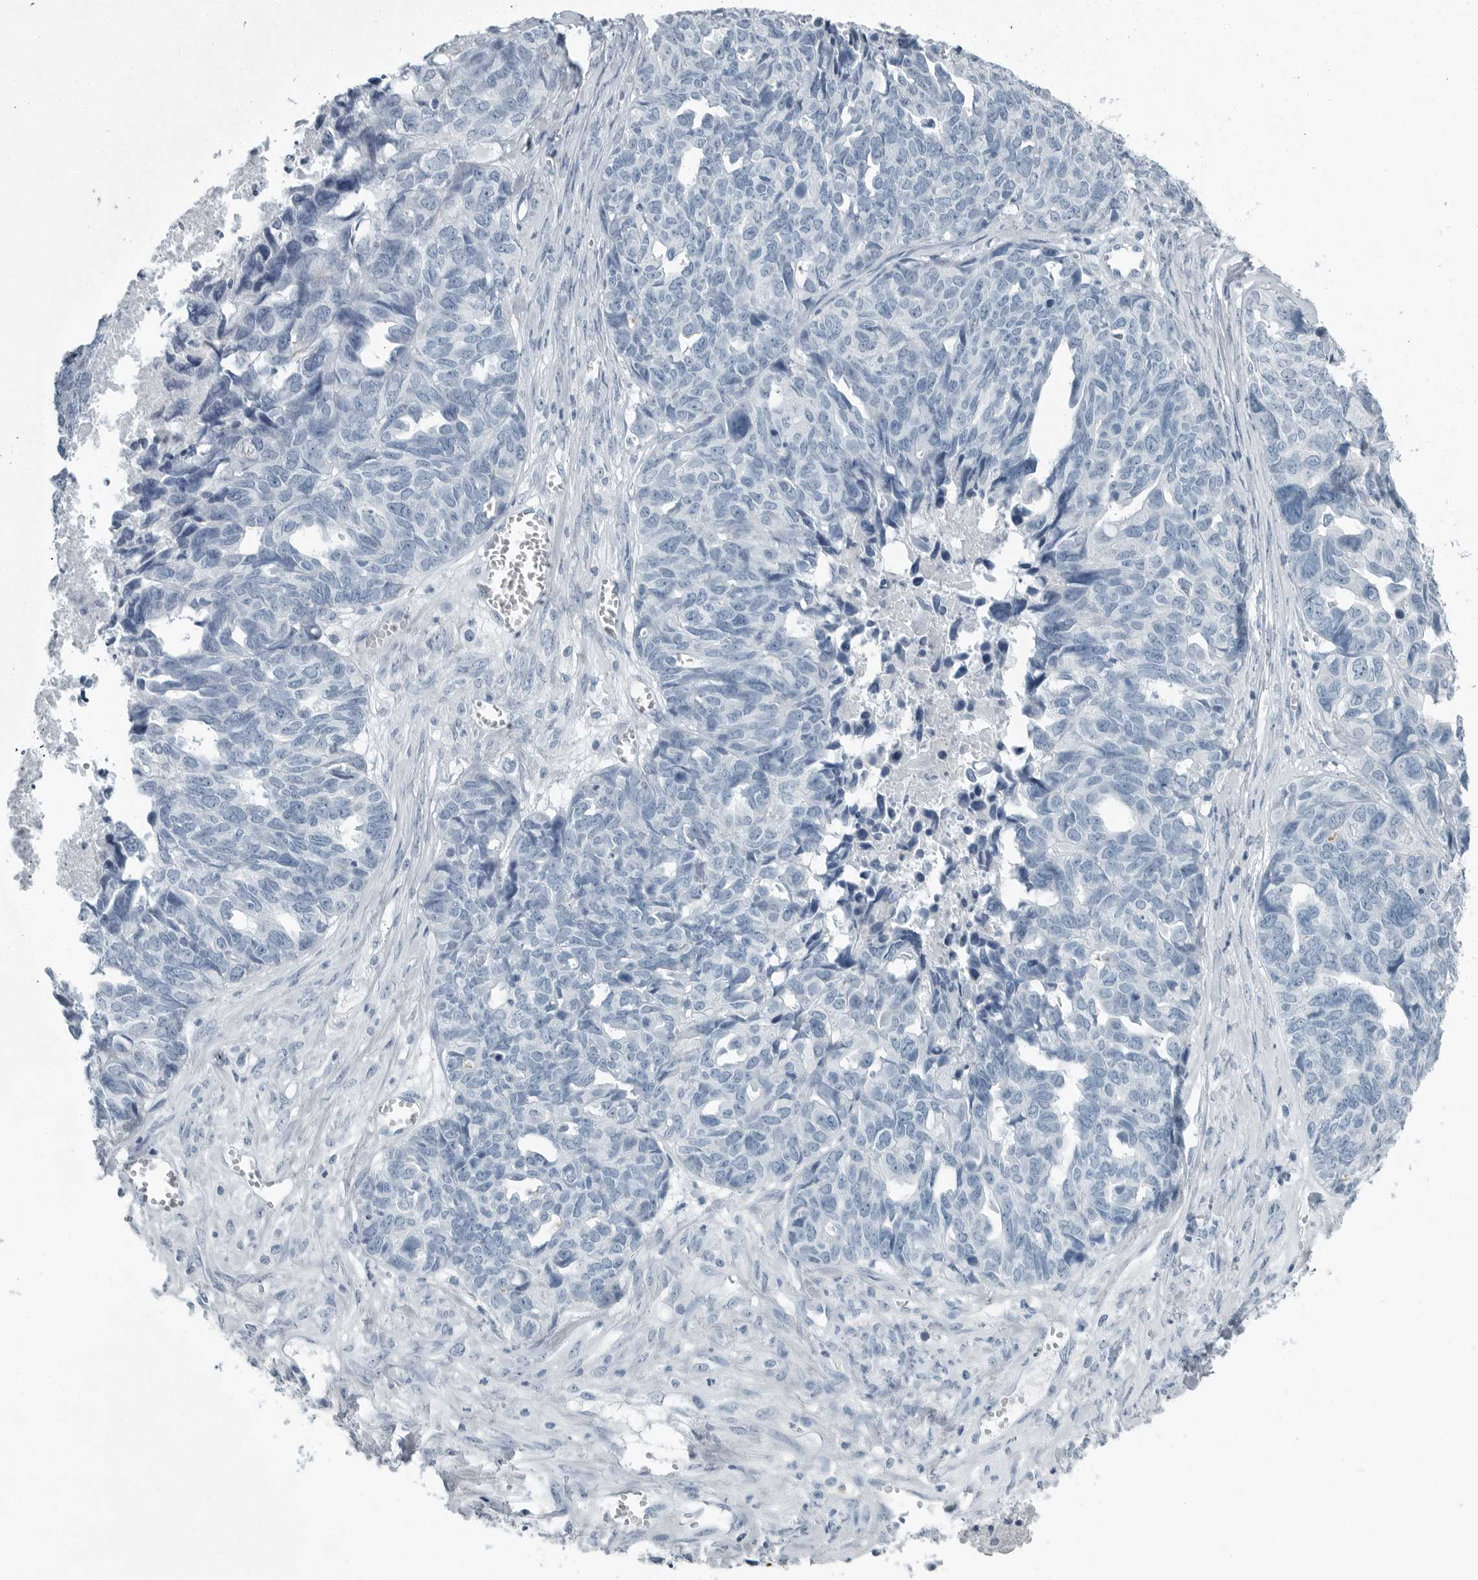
{"staining": {"intensity": "negative", "quantity": "none", "location": "none"}, "tissue": "ovarian cancer", "cell_type": "Tumor cells", "image_type": "cancer", "snomed": [{"axis": "morphology", "description": "Cystadenocarcinoma, serous, NOS"}, {"axis": "topography", "description": "Ovary"}], "caption": "Immunohistochemistry of serous cystadenocarcinoma (ovarian) exhibits no positivity in tumor cells.", "gene": "ZPBP2", "patient": {"sex": "female", "age": 79}}